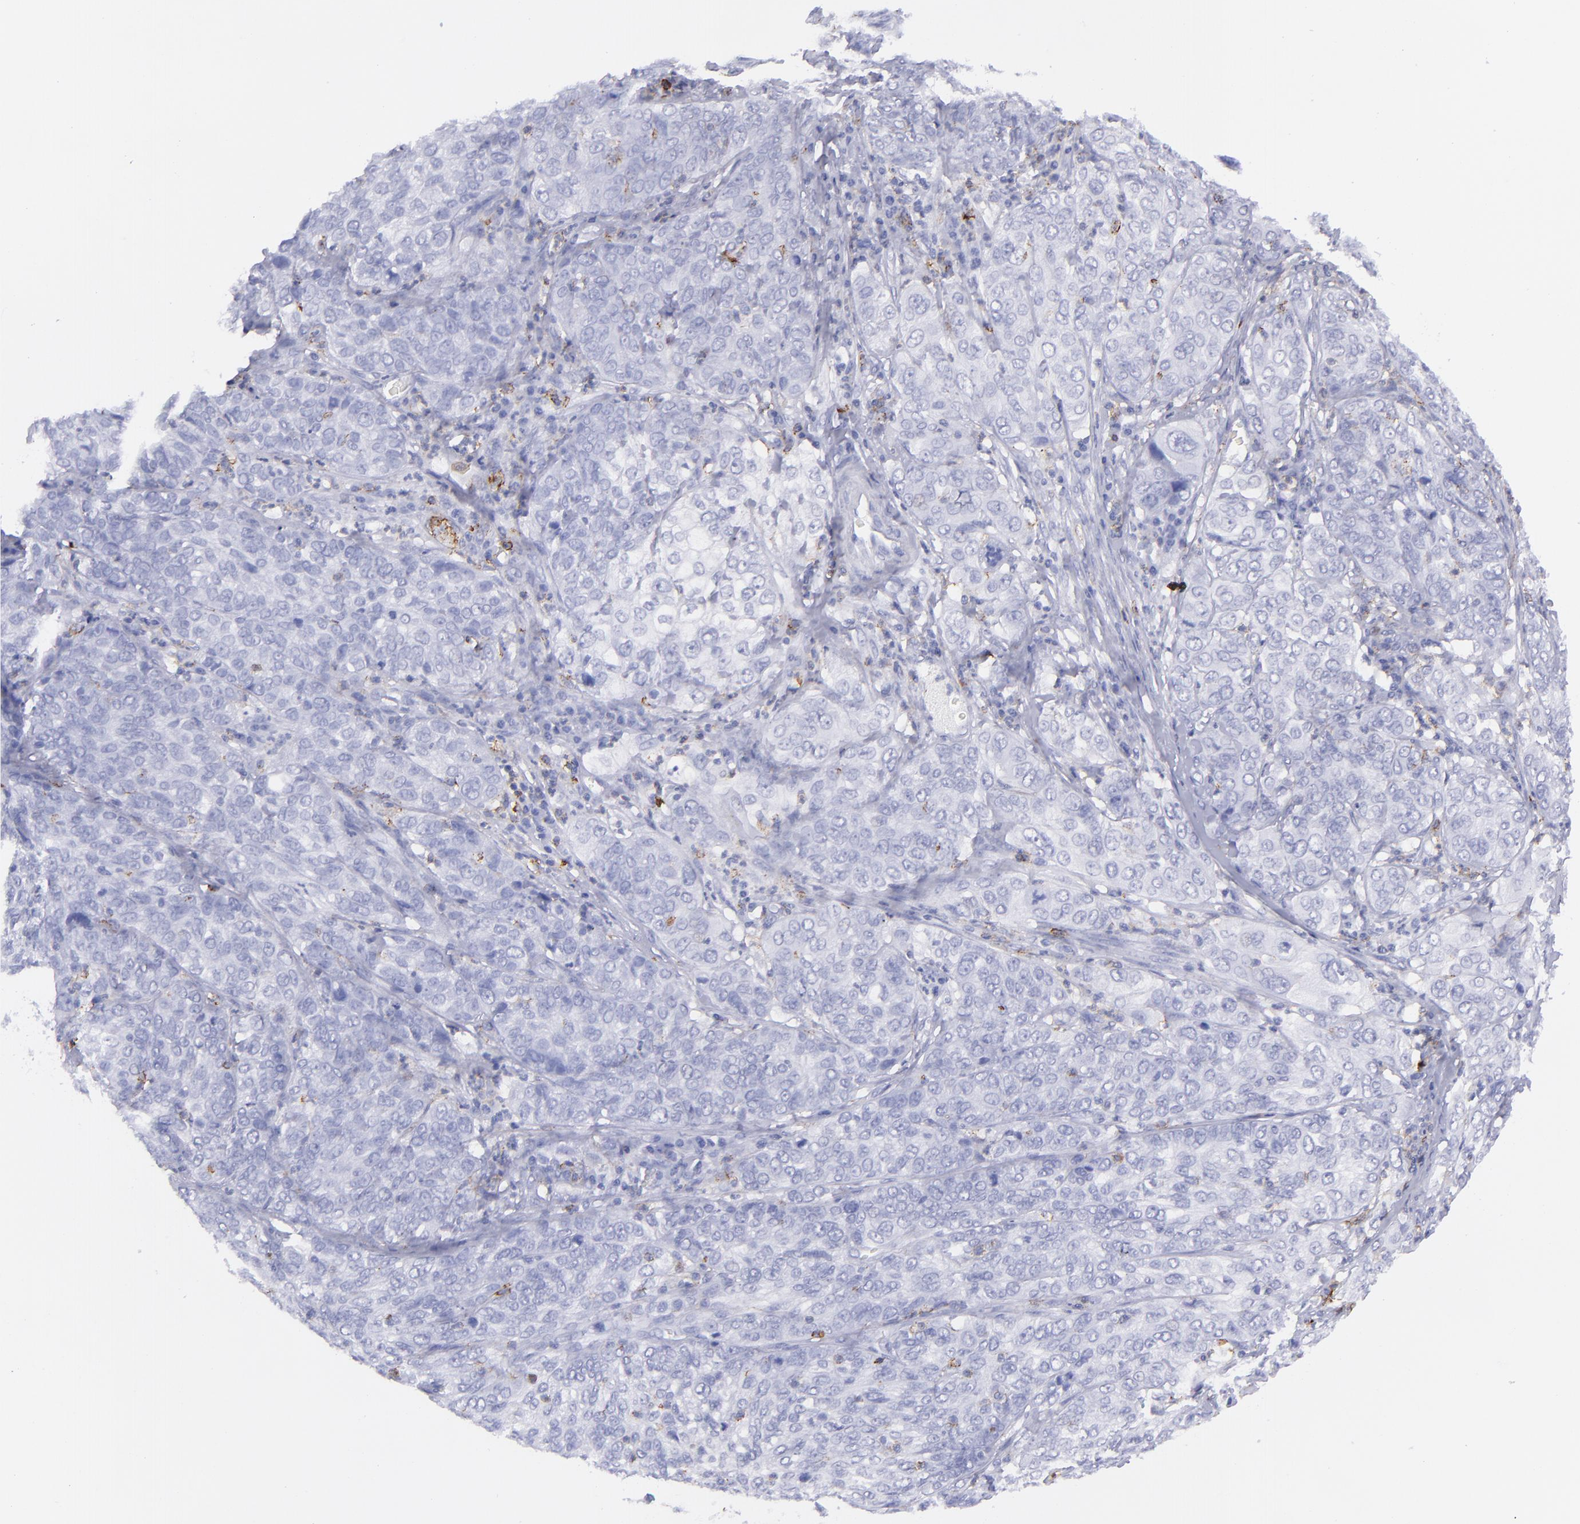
{"staining": {"intensity": "negative", "quantity": "none", "location": "none"}, "tissue": "cervical cancer", "cell_type": "Tumor cells", "image_type": "cancer", "snomed": [{"axis": "morphology", "description": "Squamous cell carcinoma, NOS"}, {"axis": "topography", "description": "Cervix"}], "caption": "DAB immunohistochemical staining of human cervical squamous cell carcinoma displays no significant positivity in tumor cells. (DAB IHC, high magnification).", "gene": "SELPLG", "patient": {"sex": "female", "age": 38}}